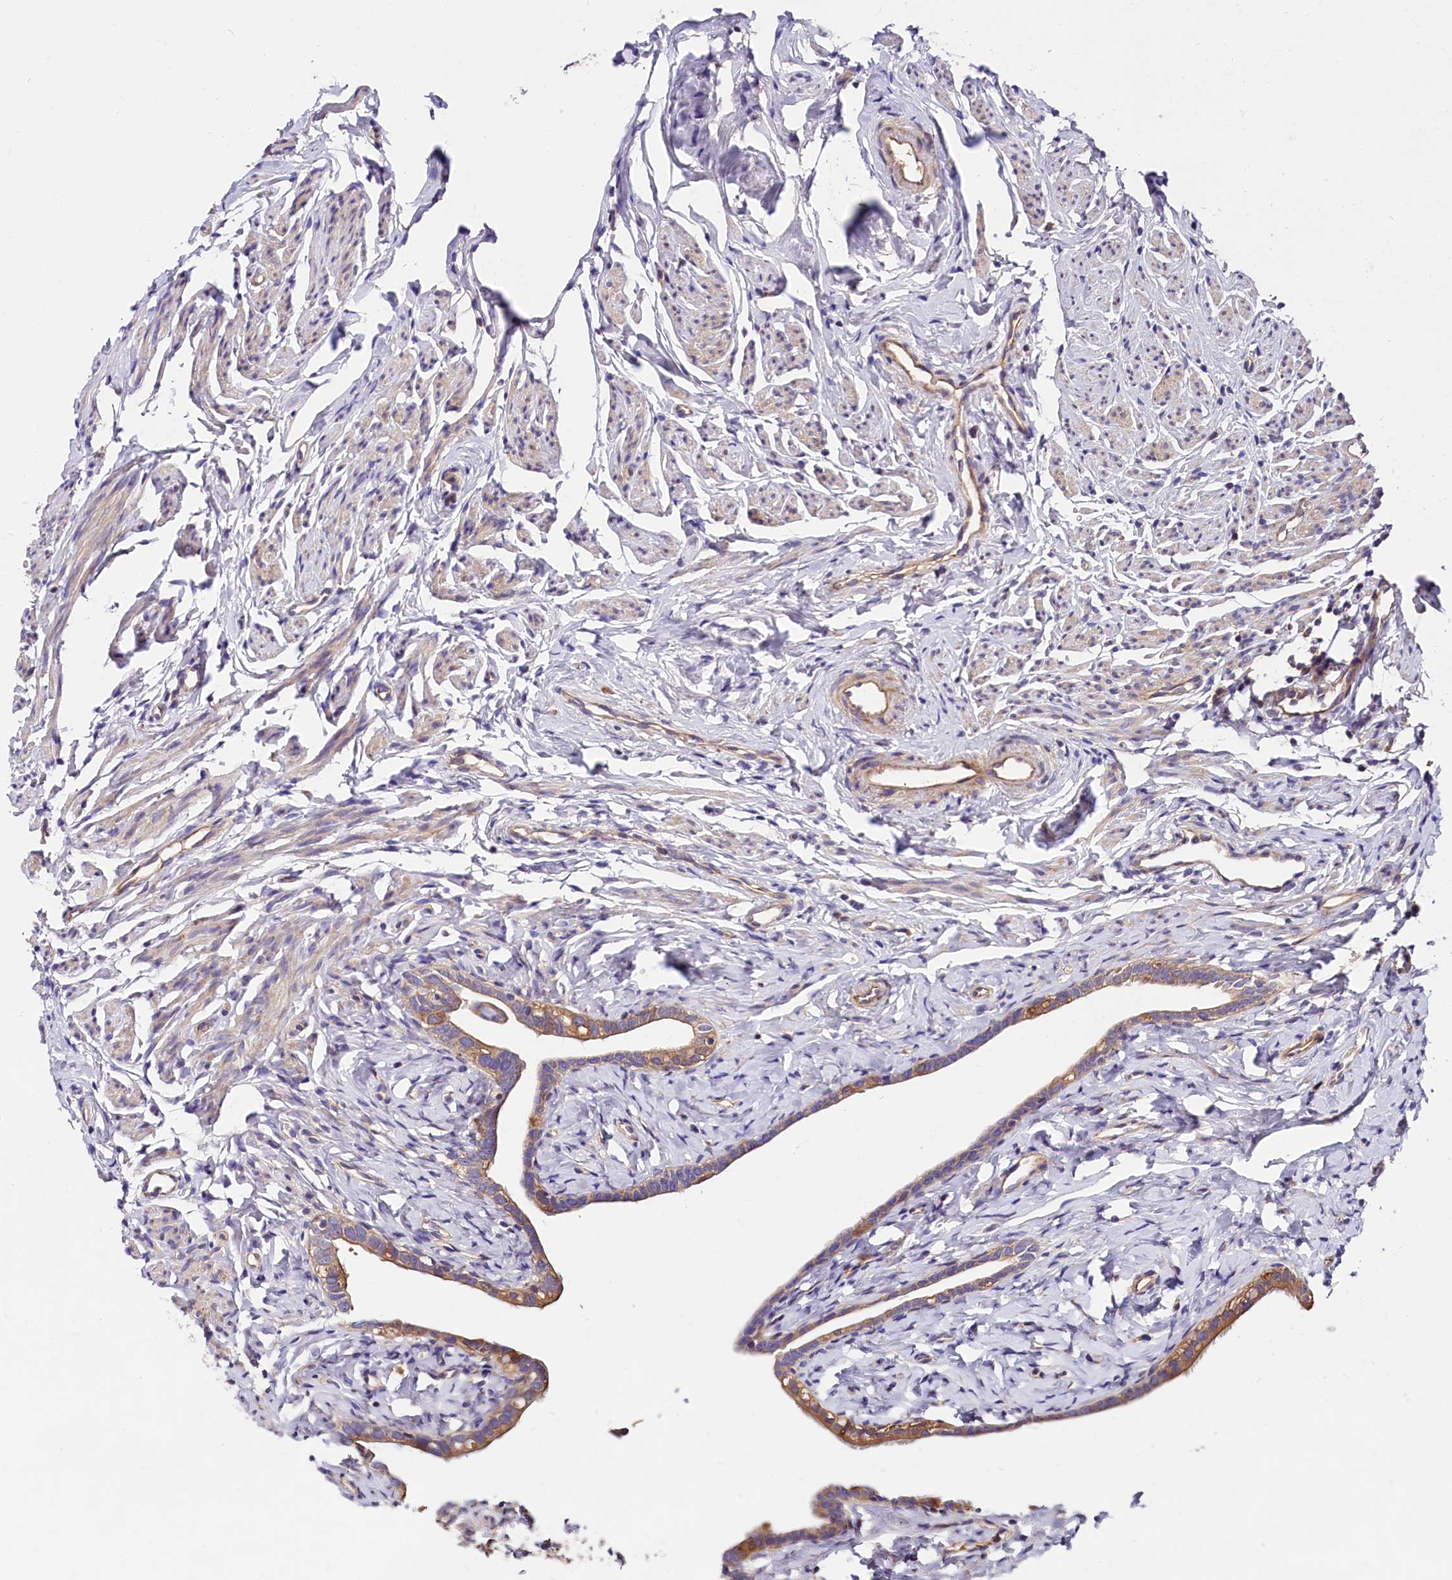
{"staining": {"intensity": "moderate", "quantity": ">75%", "location": "cytoplasmic/membranous"}, "tissue": "fallopian tube", "cell_type": "Glandular cells", "image_type": "normal", "snomed": [{"axis": "morphology", "description": "Normal tissue, NOS"}, {"axis": "topography", "description": "Fallopian tube"}], "caption": "Protein positivity by immunohistochemistry (IHC) displays moderate cytoplasmic/membranous staining in approximately >75% of glandular cells in normal fallopian tube. (IHC, brightfield microscopy, high magnification).", "gene": "SPG11", "patient": {"sex": "female", "age": 66}}